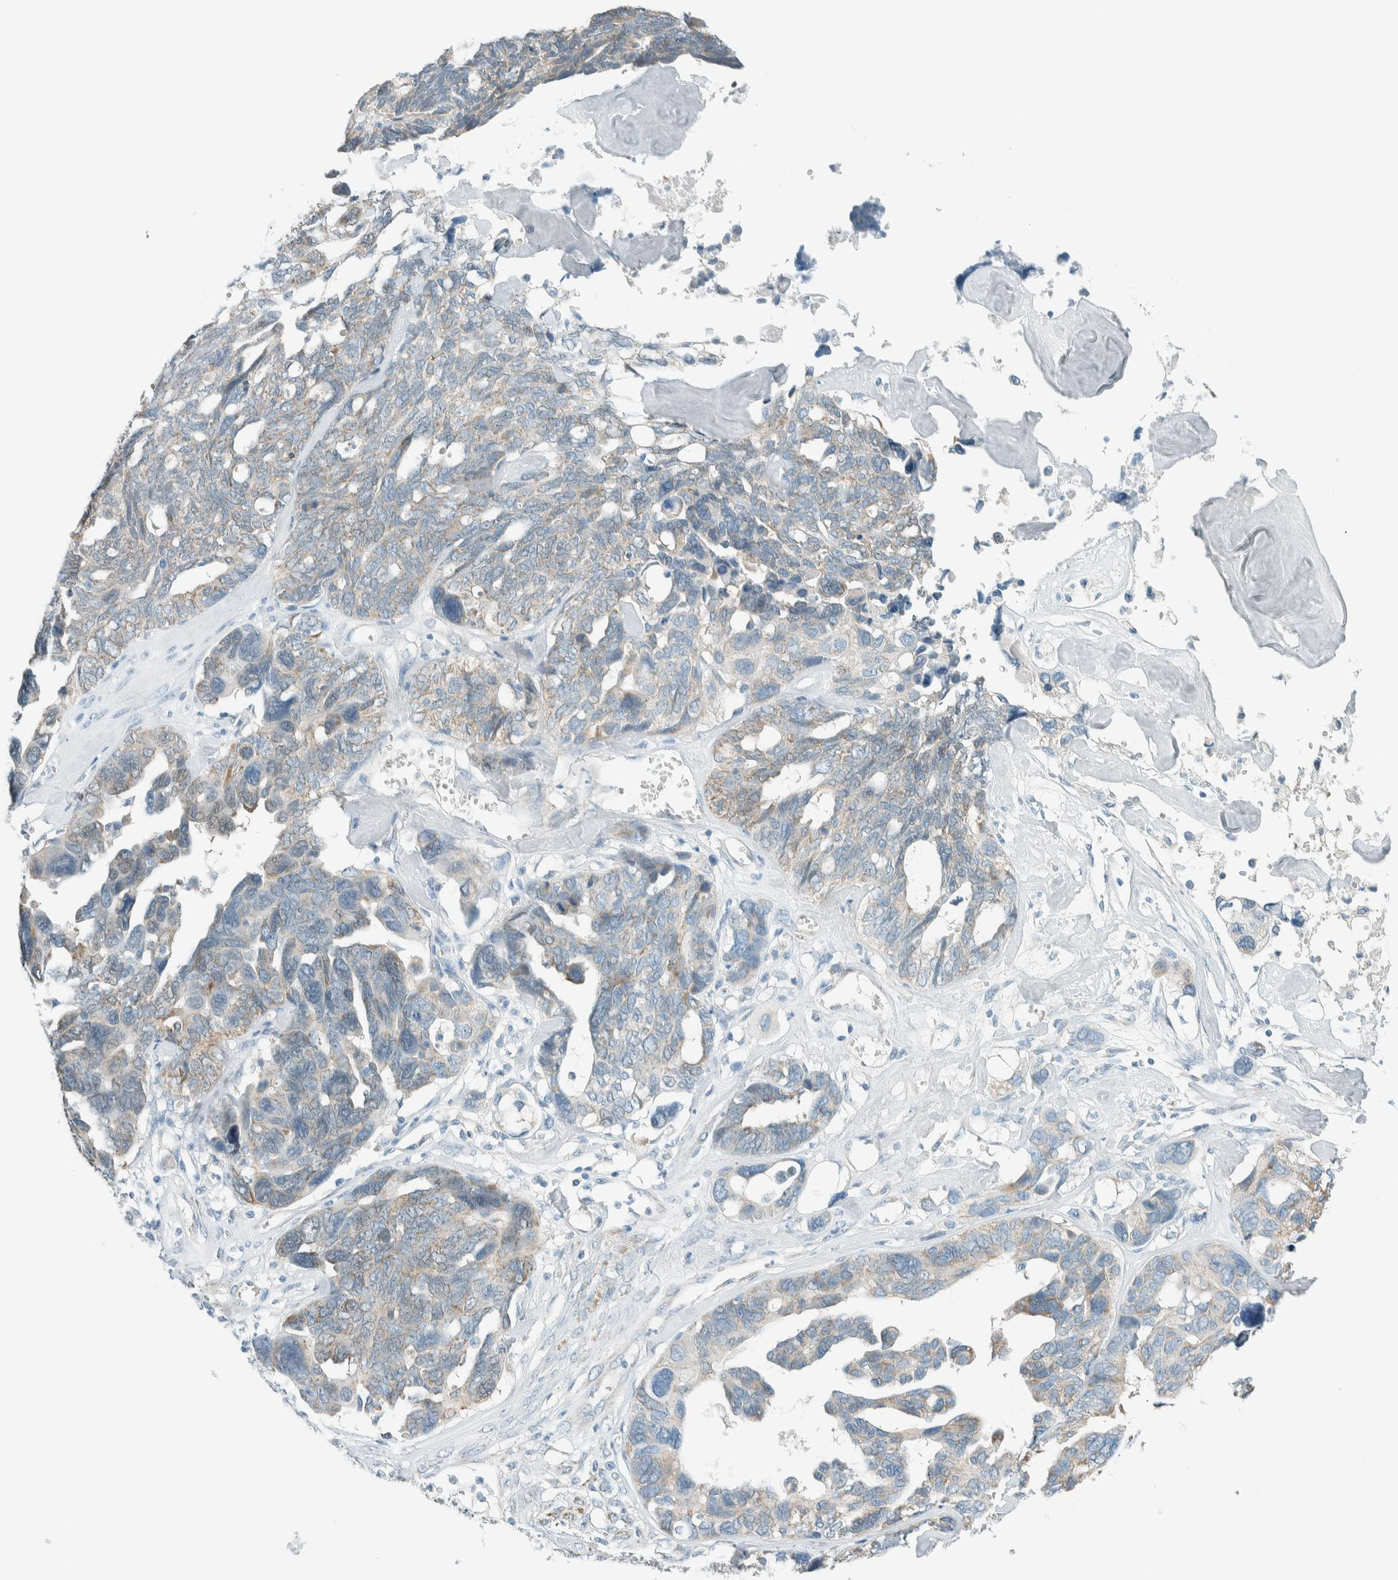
{"staining": {"intensity": "weak", "quantity": "<25%", "location": "cytoplasmic/membranous"}, "tissue": "ovarian cancer", "cell_type": "Tumor cells", "image_type": "cancer", "snomed": [{"axis": "morphology", "description": "Cystadenocarcinoma, serous, NOS"}, {"axis": "topography", "description": "Ovary"}], "caption": "Tumor cells show no significant protein positivity in ovarian cancer (serous cystadenocarcinoma). (DAB (3,3'-diaminobenzidine) immunohistochemistry visualized using brightfield microscopy, high magnification).", "gene": "ALDH7A1", "patient": {"sex": "female", "age": 79}}